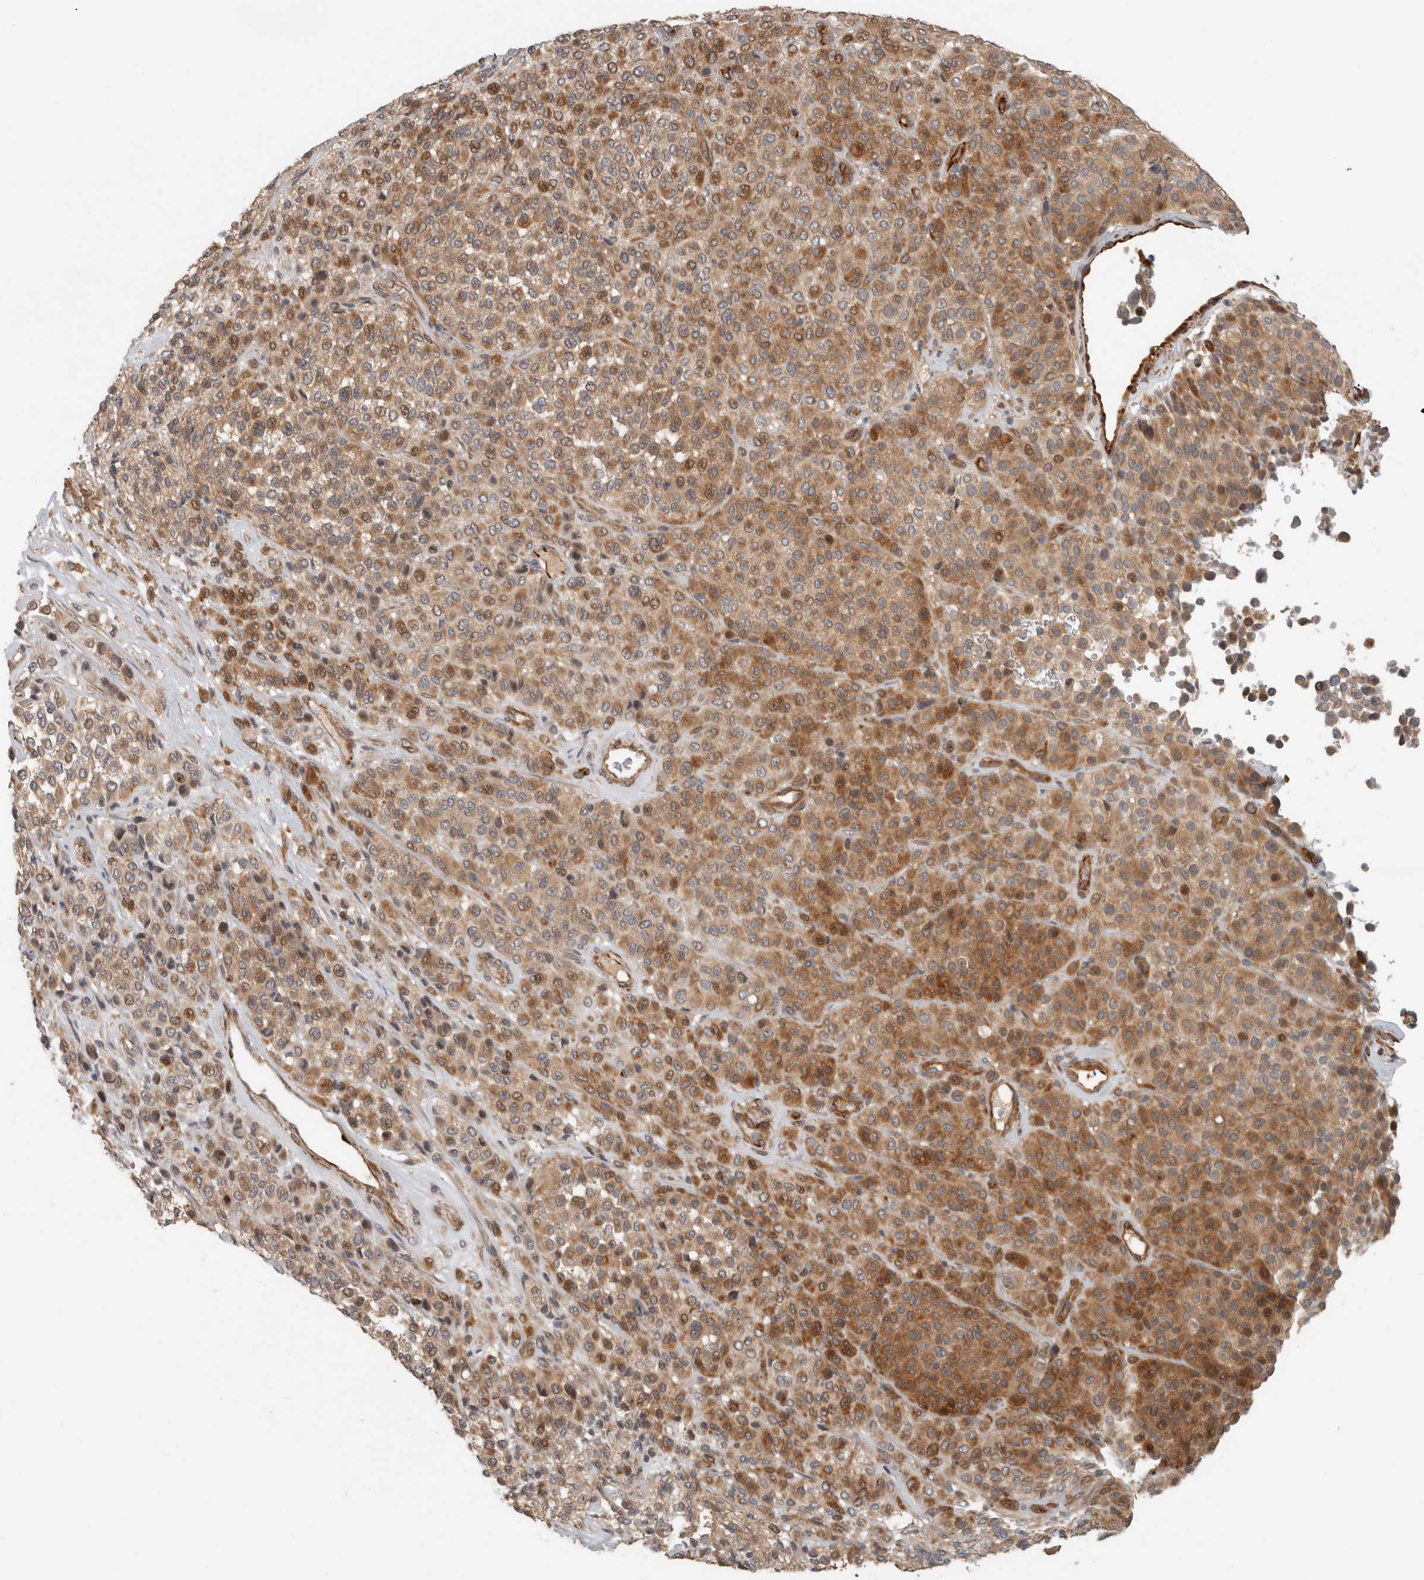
{"staining": {"intensity": "moderate", "quantity": ">75%", "location": "cytoplasmic/membranous"}, "tissue": "melanoma", "cell_type": "Tumor cells", "image_type": "cancer", "snomed": [{"axis": "morphology", "description": "Malignant melanoma, Metastatic site"}, {"axis": "topography", "description": "Pancreas"}], "caption": "Immunohistochemical staining of melanoma reveals medium levels of moderate cytoplasmic/membranous protein expression in about >75% of tumor cells. (DAB IHC with brightfield microscopy, high magnification).", "gene": "SIPA1L2", "patient": {"sex": "female", "age": 30}}